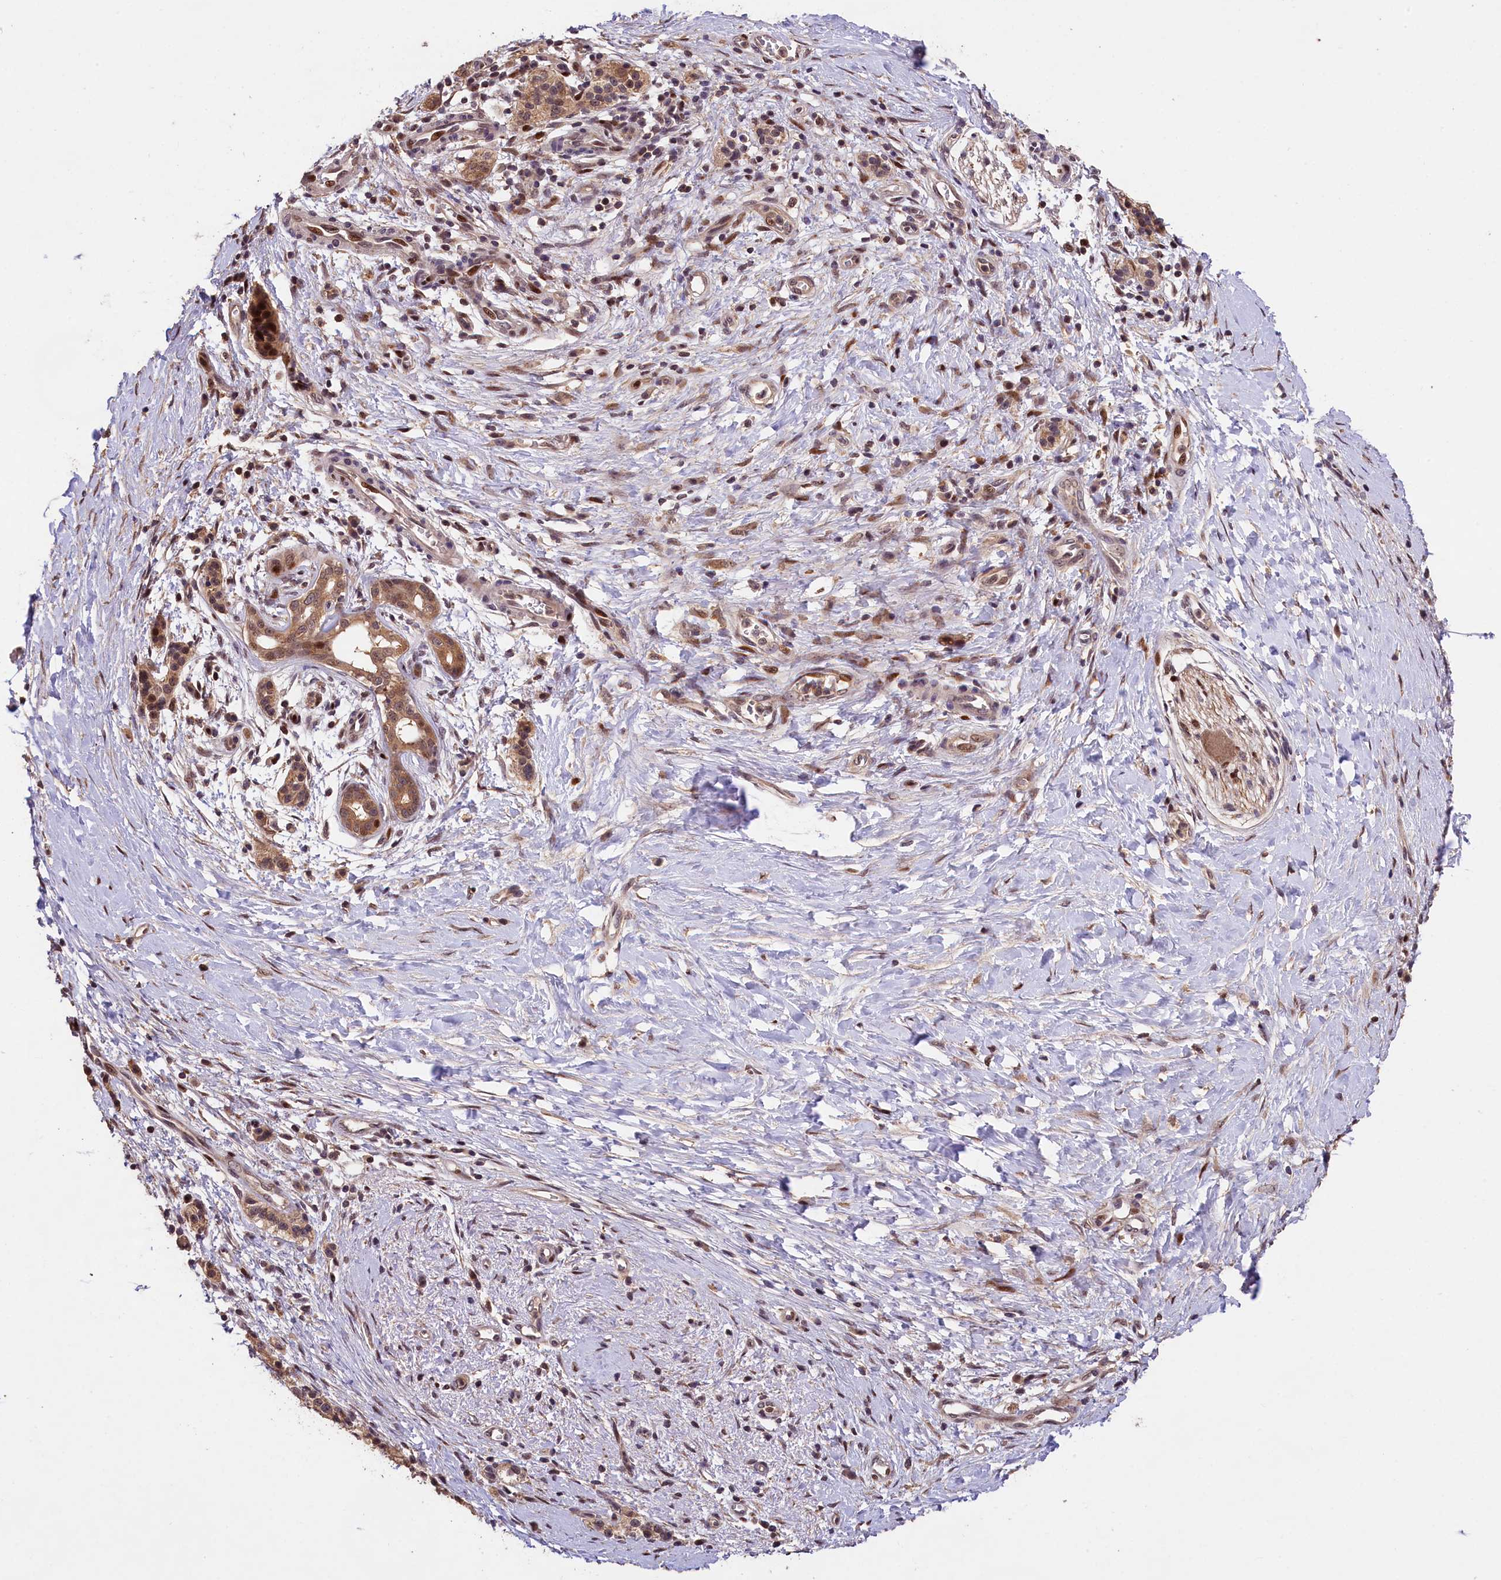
{"staining": {"intensity": "moderate", "quantity": ">75%", "location": "cytoplasmic/membranous"}, "tissue": "pancreatic cancer", "cell_type": "Tumor cells", "image_type": "cancer", "snomed": [{"axis": "morphology", "description": "Adenocarcinoma, NOS"}, {"axis": "topography", "description": "Pancreas"}], "caption": "Adenocarcinoma (pancreatic) tissue reveals moderate cytoplasmic/membranous positivity in about >75% of tumor cells", "gene": "PHAF1", "patient": {"sex": "male", "age": 50}}